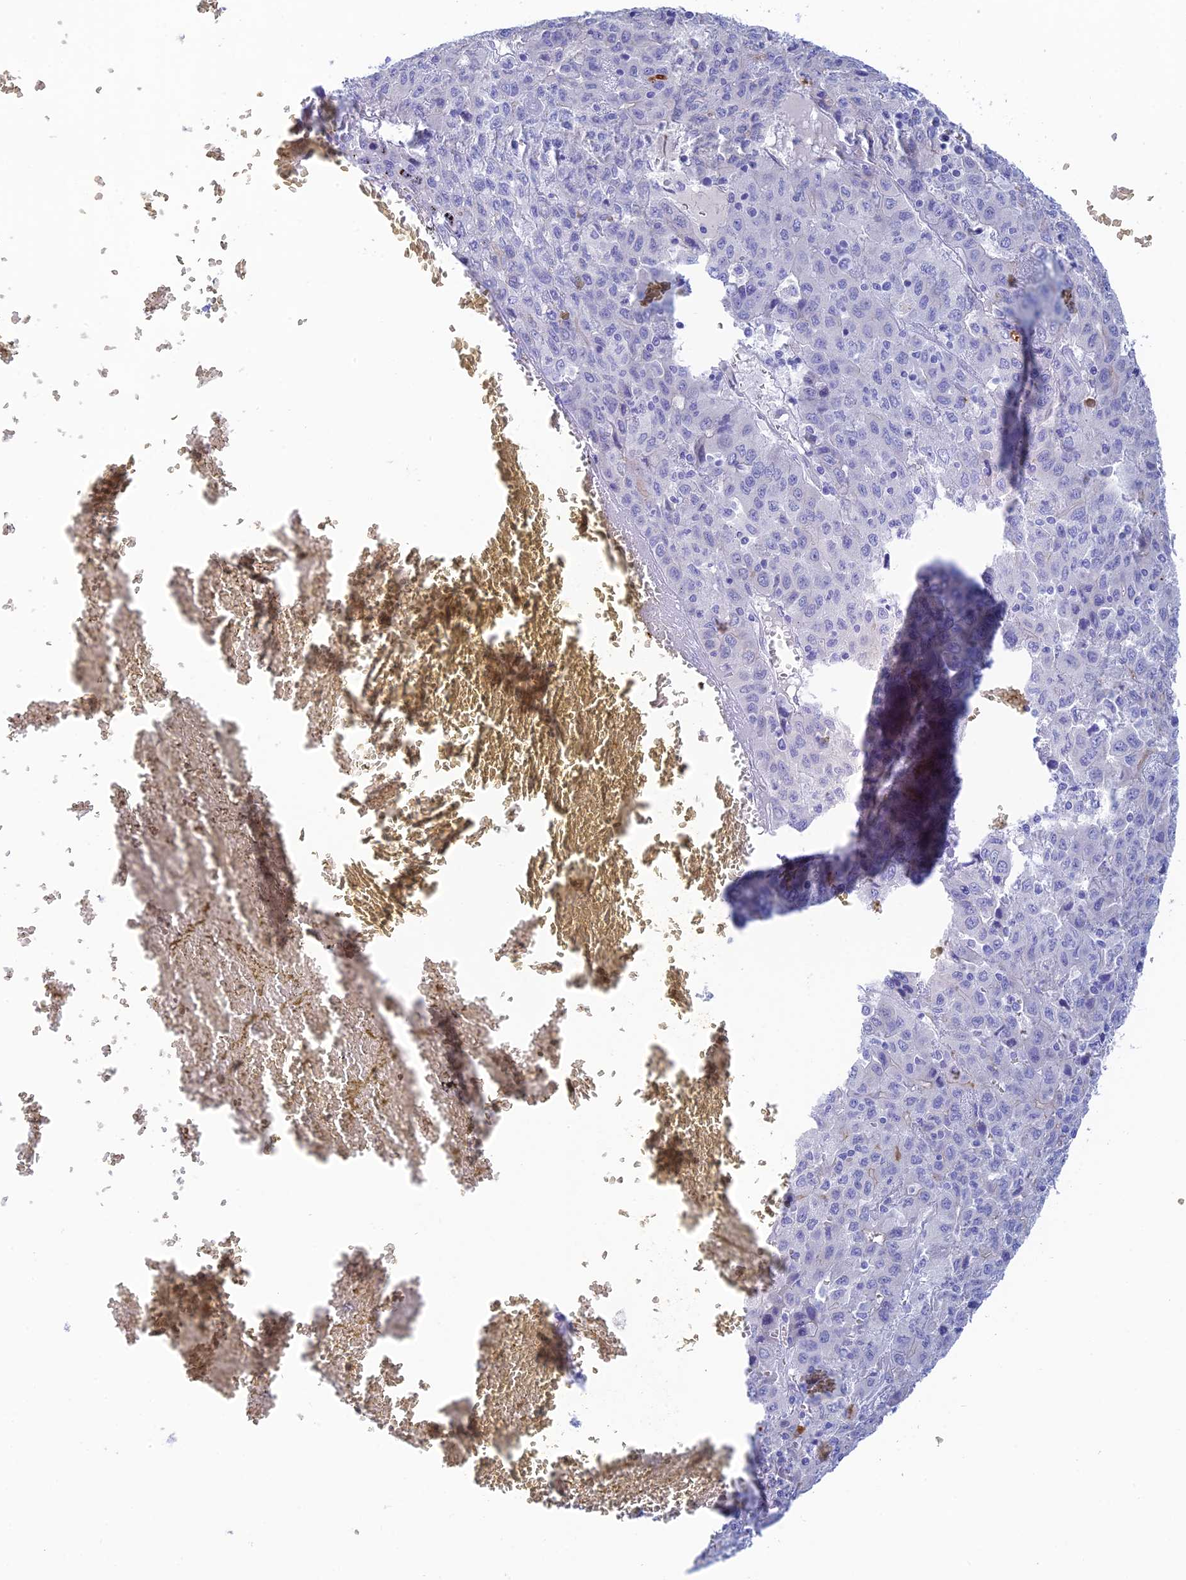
{"staining": {"intensity": "negative", "quantity": "none", "location": "none"}, "tissue": "liver cancer", "cell_type": "Tumor cells", "image_type": "cancer", "snomed": [{"axis": "morphology", "description": "Carcinoma, Hepatocellular, NOS"}, {"axis": "topography", "description": "Liver"}], "caption": "Immunohistochemical staining of liver cancer demonstrates no significant staining in tumor cells.", "gene": "CEP152", "patient": {"sex": "female", "age": 53}}